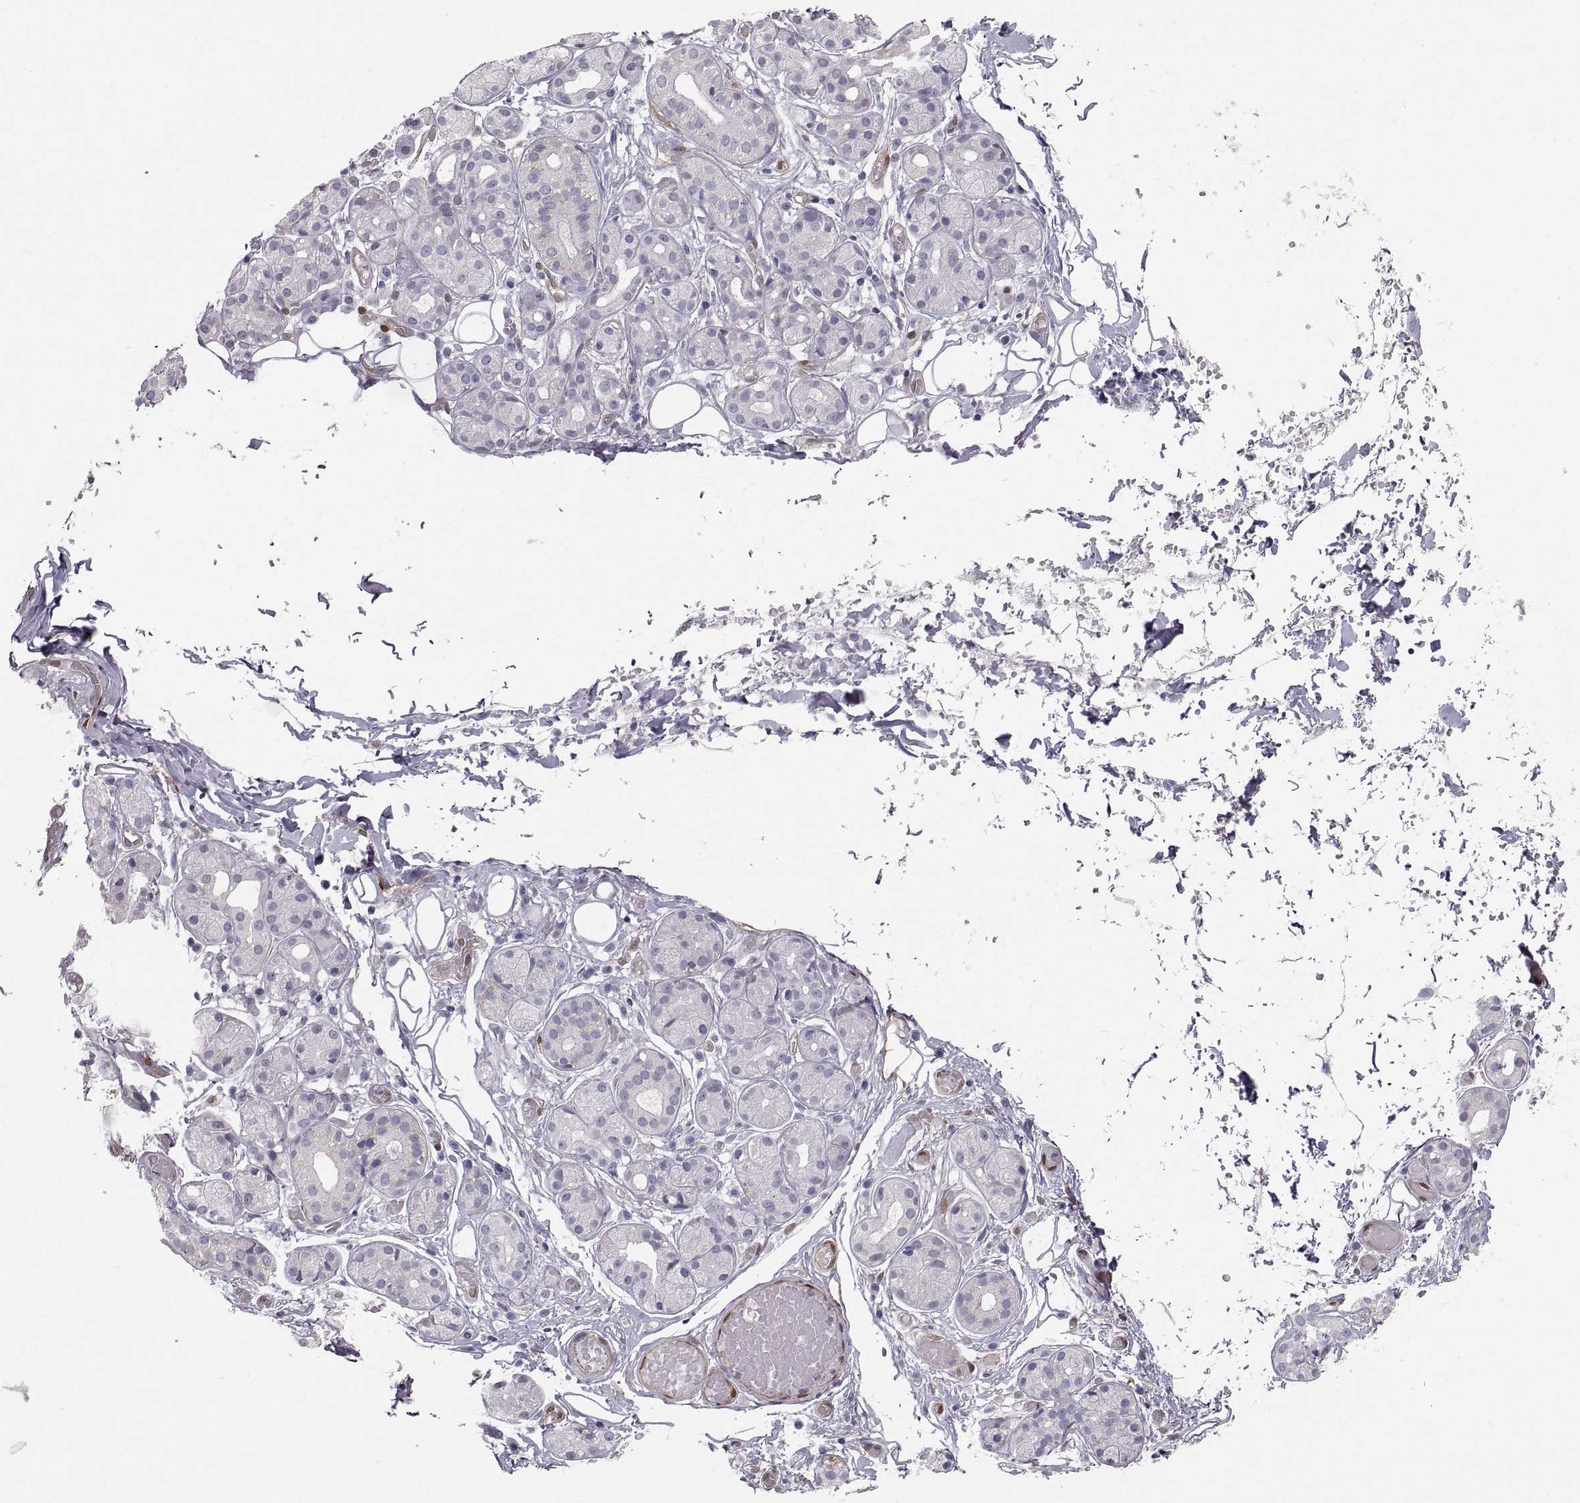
{"staining": {"intensity": "negative", "quantity": "none", "location": "none"}, "tissue": "salivary gland", "cell_type": "Glandular cells", "image_type": "normal", "snomed": [{"axis": "morphology", "description": "Normal tissue, NOS"}, {"axis": "topography", "description": "Salivary gland"}, {"axis": "topography", "description": "Peripheral nerve tissue"}], "caption": "Immunohistochemistry (IHC) photomicrograph of normal salivary gland: salivary gland stained with DAB (3,3'-diaminobenzidine) shows no significant protein positivity in glandular cells.", "gene": "PGM5", "patient": {"sex": "male", "age": 71}}